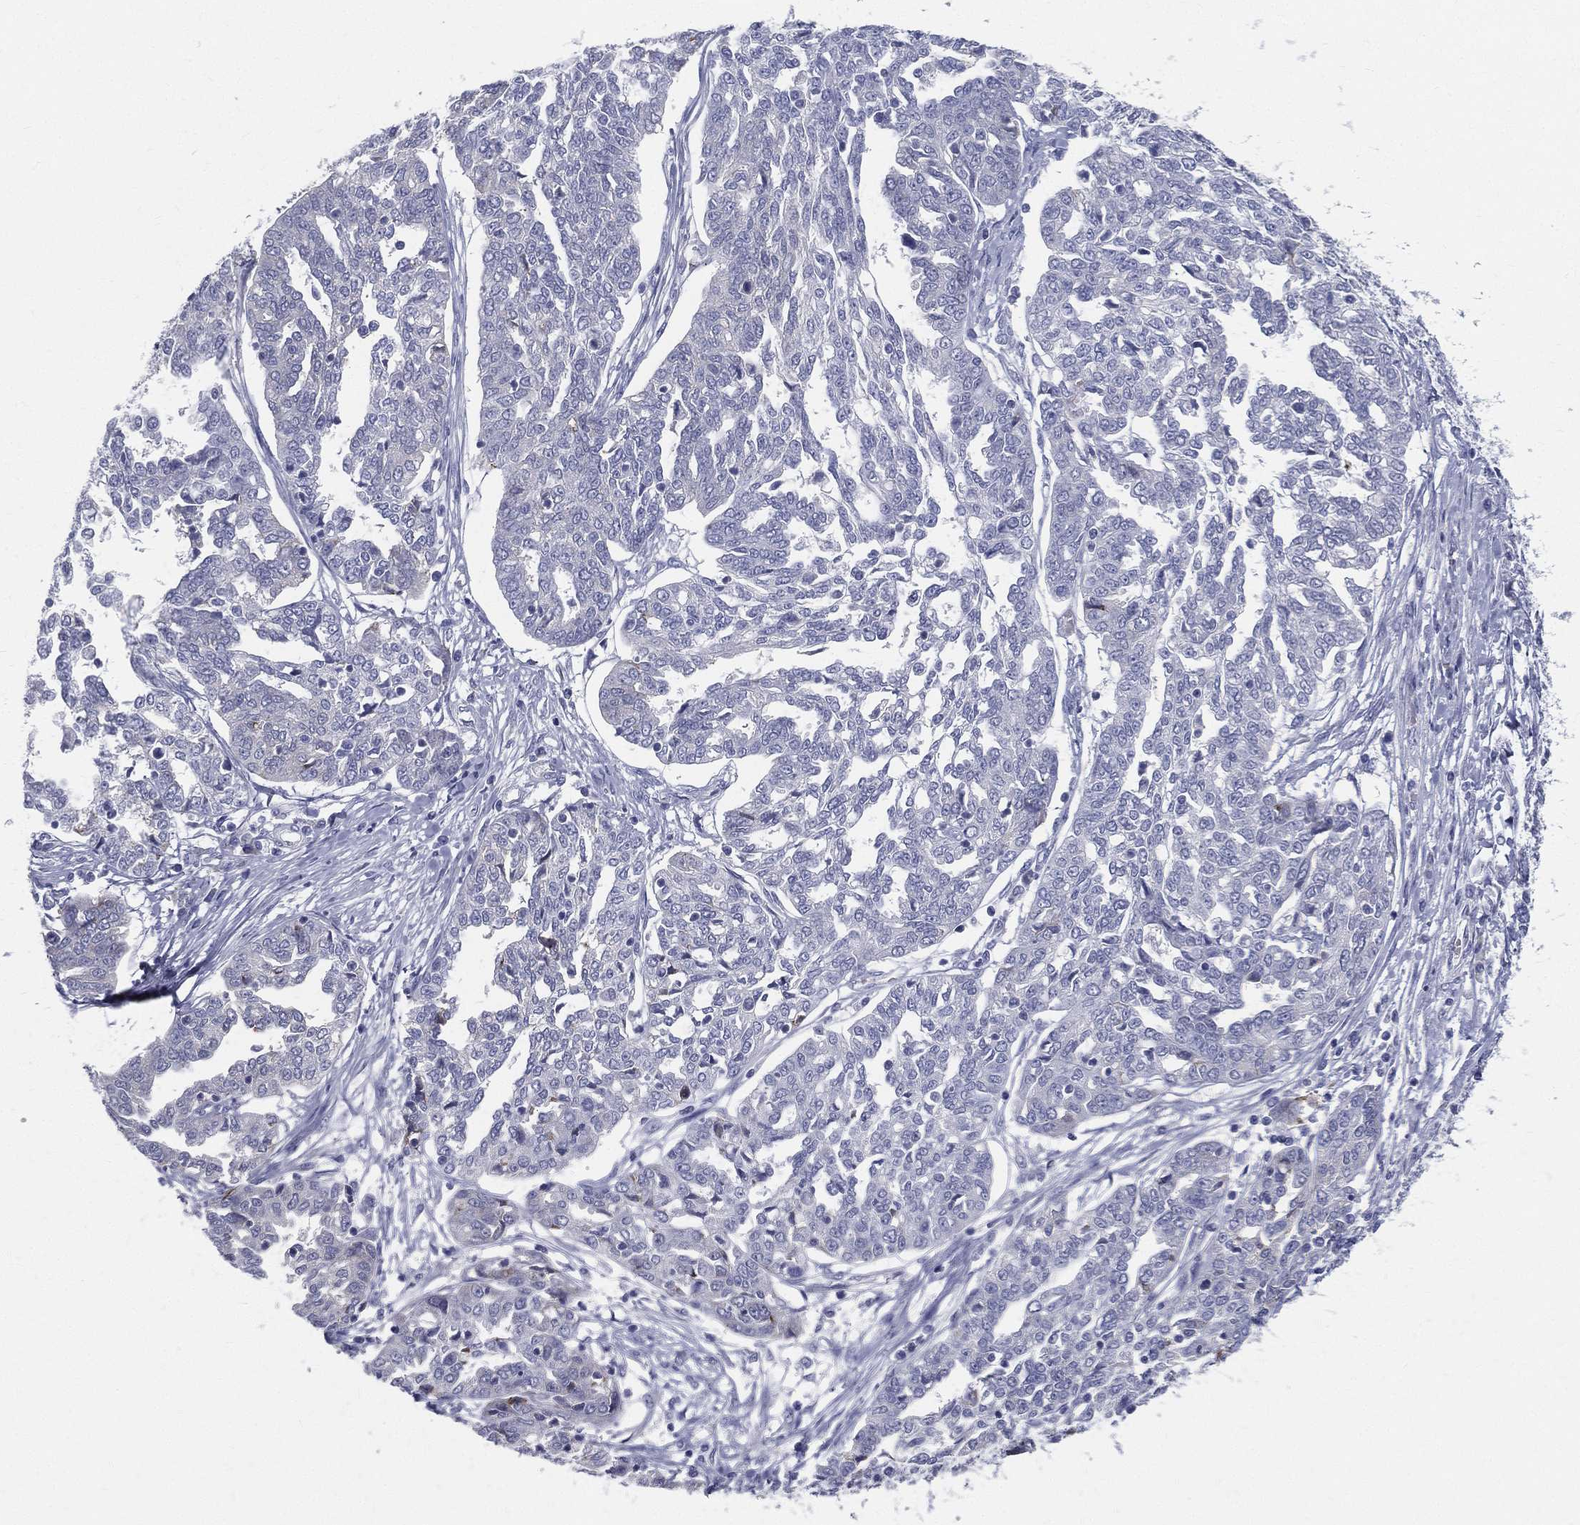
{"staining": {"intensity": "negative", "quantity": "none", "location": "none"}, "tissue": "ovarian cancer", "cell_type": "Tumor cells", "image_type": "cancer", "snomed": [{"axis": "morphology", "description": "Cystadenocarcinoma, serous, NOS"}, {"axis": "topography", "description": "Ovary"}], "caption": "Immunohistochemical staining of human ovarian cancer exhibits no significant positivity in tumor cells.", "gene": "STS", "patient": {"sex": "female", "age": 67}}